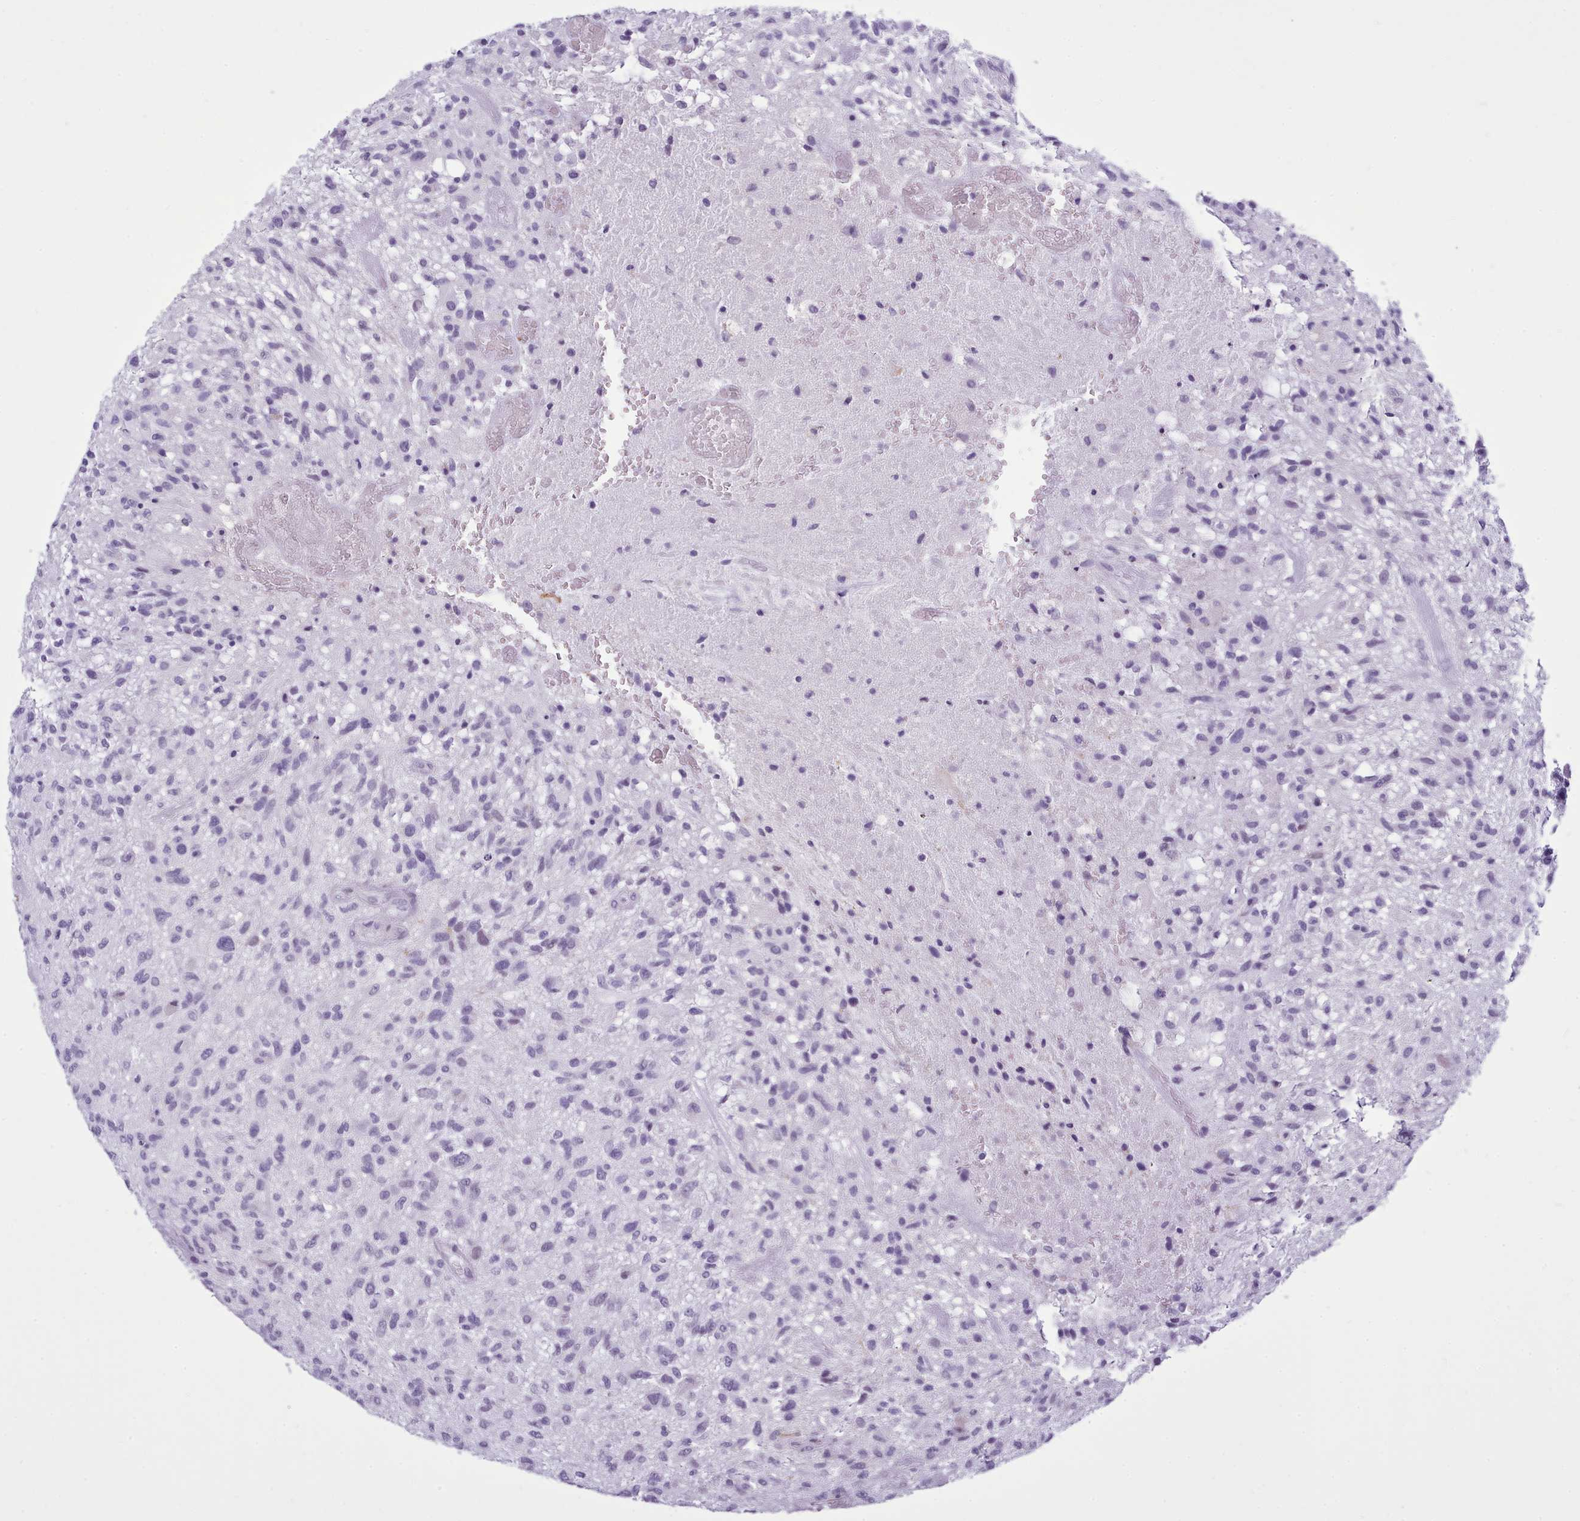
{"staining": {"intensity": "negative", "quantity": "none", "location": "none"}, "tissue": "glioma", "cell_type": "Tumor cells", "image_type": "cancer", "snomed": [{"axis": "morphology", "description": "Glioma, malignant, High grade"}, {"axis": "topography", "description": "Brain"}], "caption": "High power microscopy photomicrograph of an immunohistochemistry histopathology image of malignant high-grade glioma, revealing no significant staining in tumor cells. (DAB IHC visualized using brightfield microscopy, high magnification).", "gene": "FBXO48", "patient": {"sex": "male", "age": 47}}